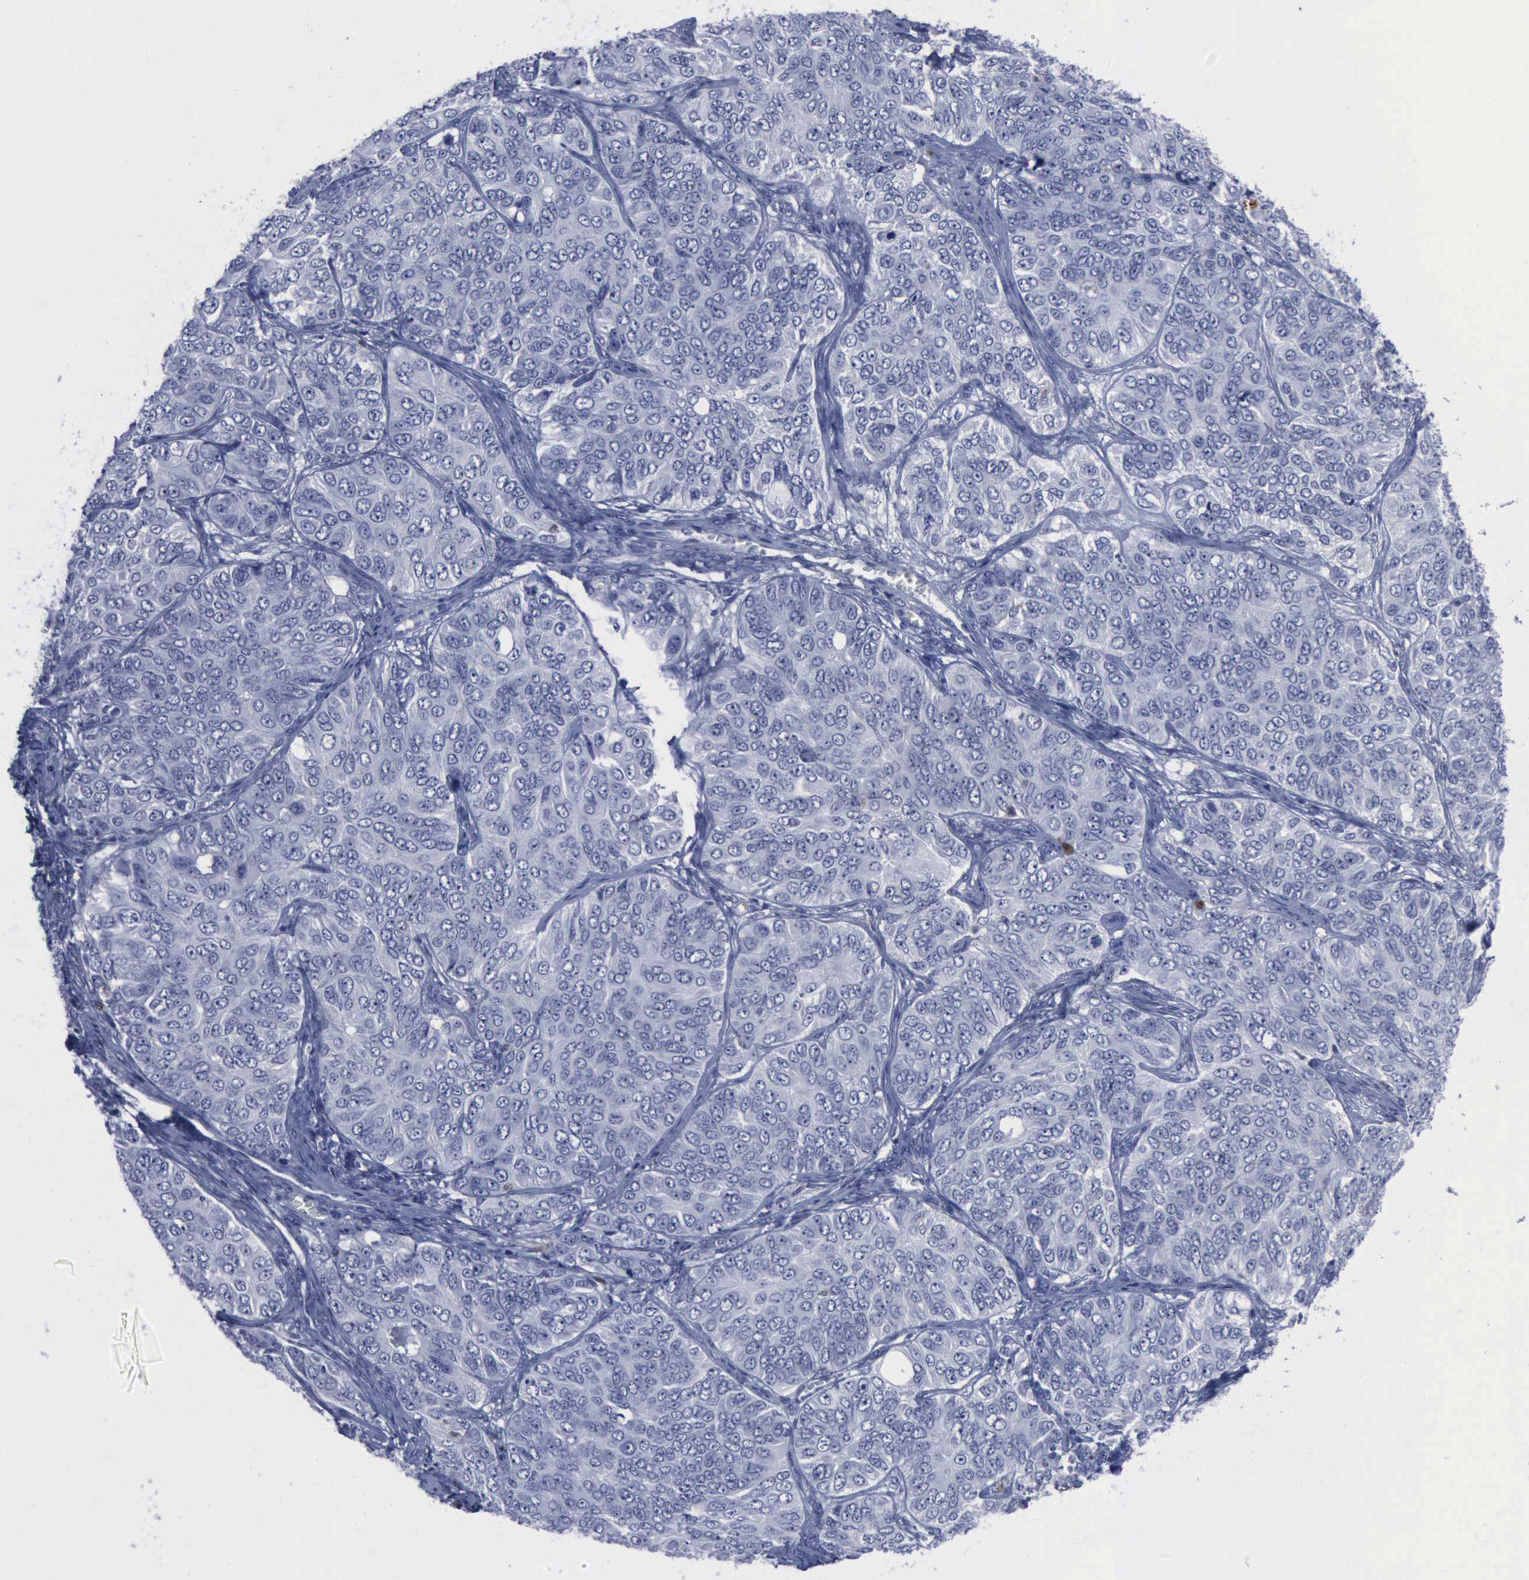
{"staining": {"intensity": "negative", "quantity": "none", "location": "none"}, "tissue": "ovarian cancer", "cell_type": "Tumor cells", "image_type": "cancer", "snomed": [{"axis": "morphology", "description": "Carcinoma, endometroid"}, {"axis": "topography", "description": "Ovary"}], "caption": "Protein analysis of ovarian cancer (endometroid carcinoma) reveals no significant expression in tumor cells.", "gene": "CSTA", "patient": {"sex": "female", "age": 51}}